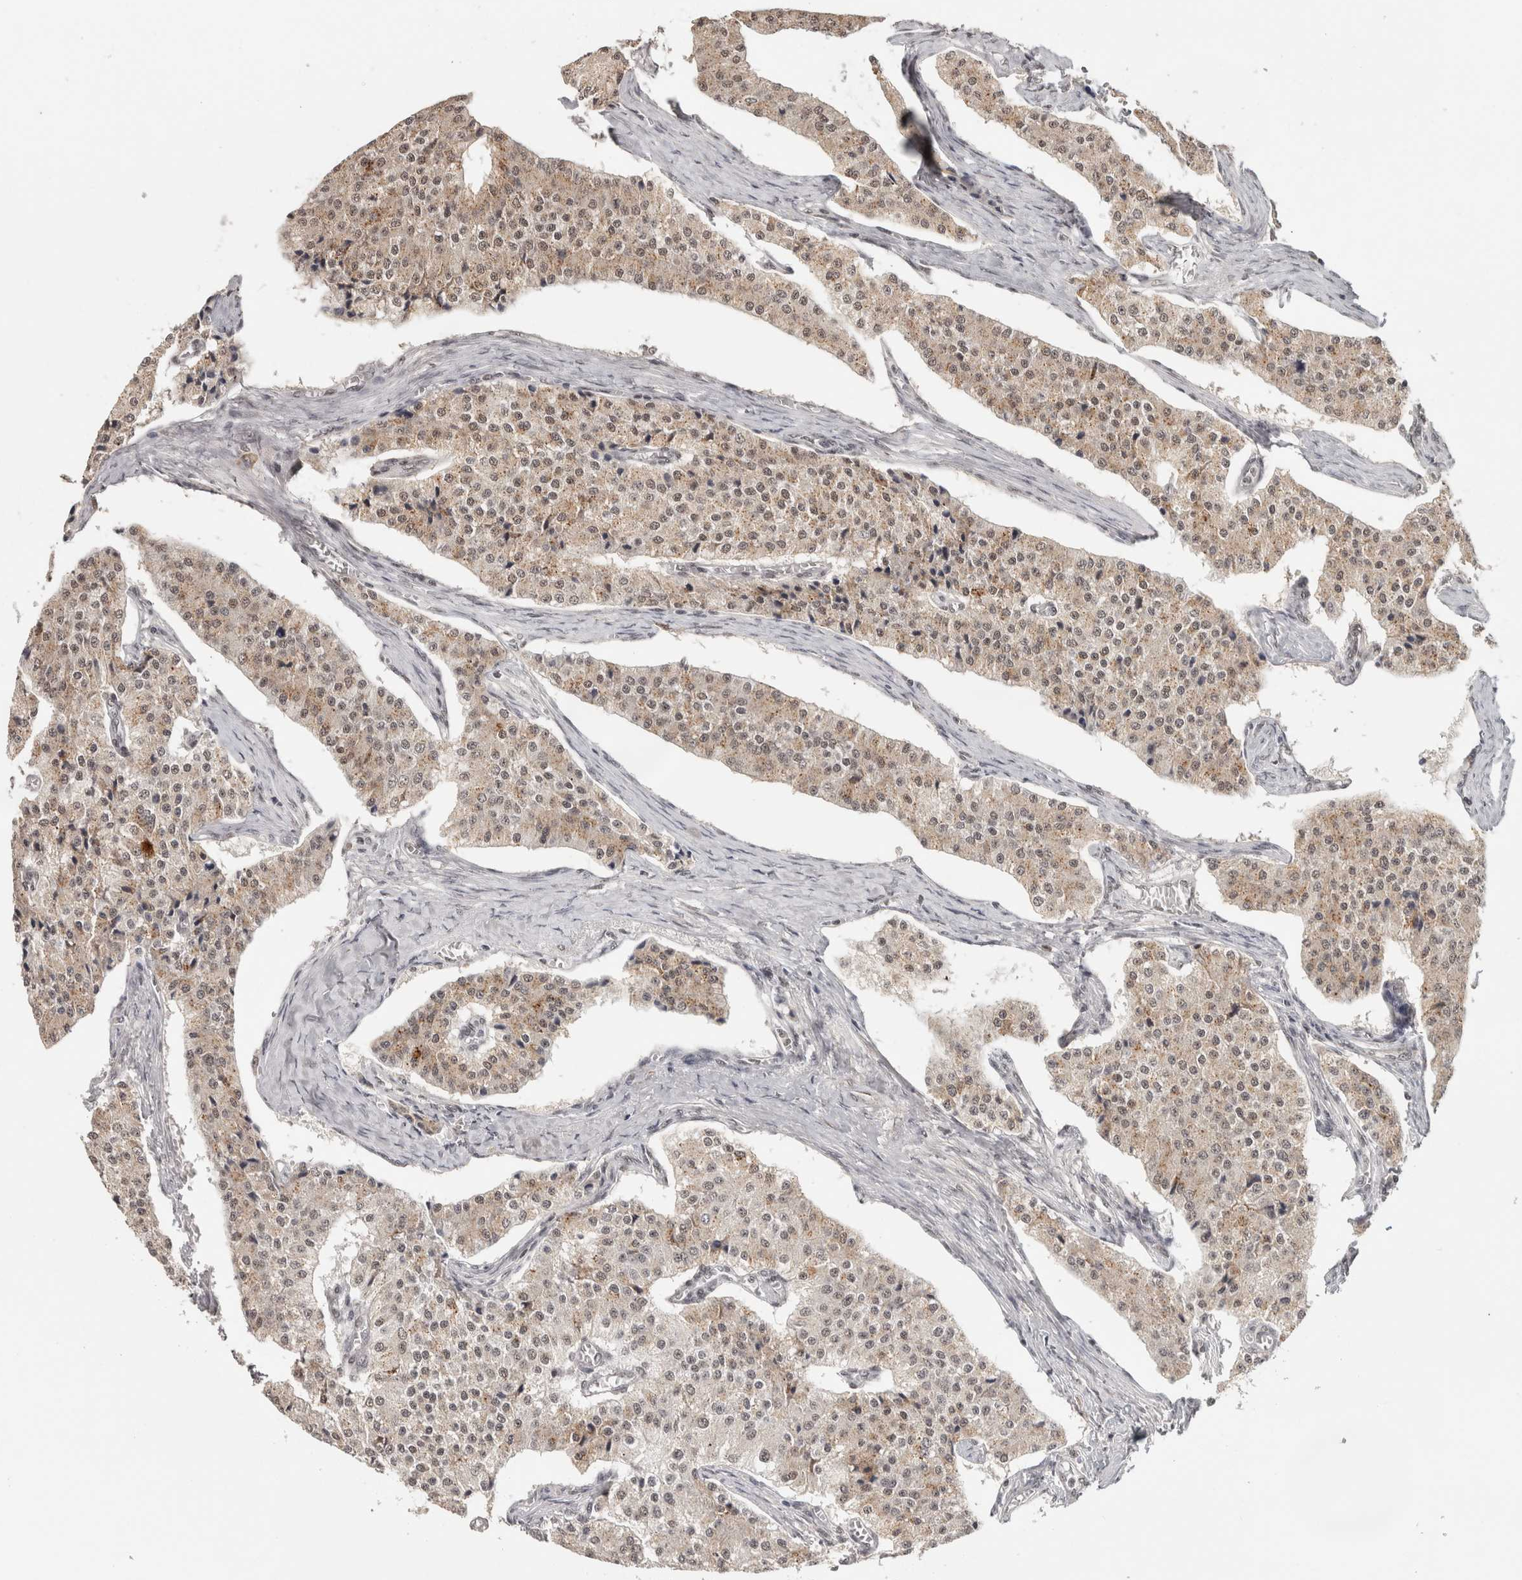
{"staining": {"intensity": "moderate", "quantity": ">75%", "location": "cytoplasmic/membranous,nuclear"}, "tissue": "carcinoid", "cell_type": "Tumor cells", "image_type": "cancer", "snomed": [{"axis": "morphology", "description": "Carcinoid, malignant, NOS"}, {"axis": "topography", "description": "Colon"}], "caption": "IHC histopathology image of neoplastic tissue: human carcinoid stained using IHC exhibits medium levels of moderate protein expression localized specifically in the cytoplasmic/membranous and nuclear of tumor cells, appearing as a cytoplasmic/membranous and nuclear brown color.", "gene": "ZNF830", "patient": {"sex": "female", "age": 52}}